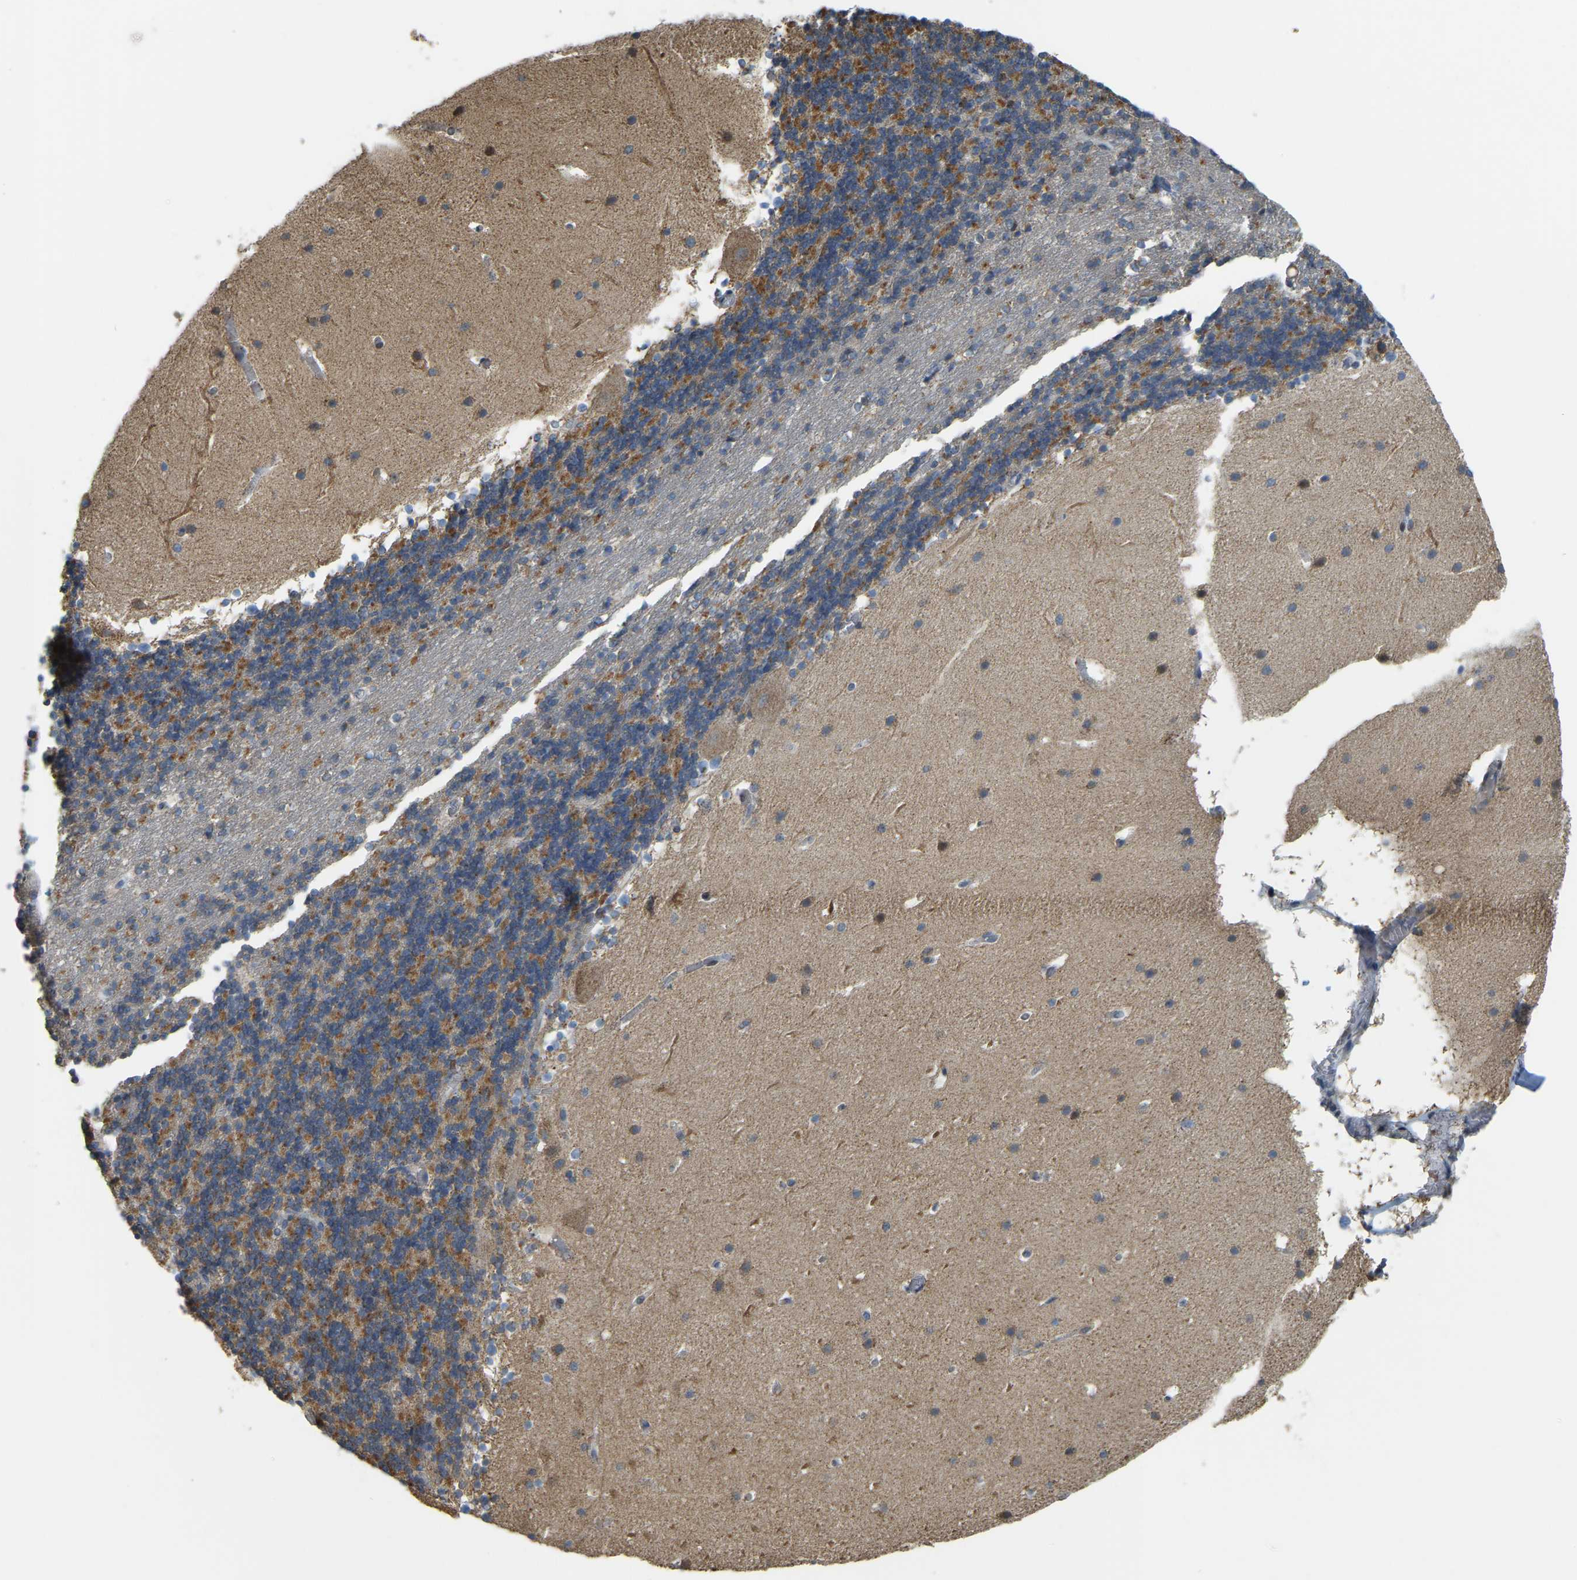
{"staining": {"intensity": "moderate", "quantity": ">75%", "location": "cytoplasmic/membranous"}, "tissue": "cerebellum", "cell_type": "Cells in granular layer", "image_type": "normal", "snomed": [{"axis": "morphology", "description": "Normal tissue, NOS"}, {"axis": "topography", "description": "Cerebellum"}], "caption": "Immunohistochemistry (IHC) (DAB) staining of unremarkable human cerebellum displays moderate cytoplasmic/membranous protein positivity in approximately >75% of cells in granular layer. (brown staining indicates protein expression, while blue staining denotes nuclei).", "gene": "PSMD7", "patient": {"sex": "female", "age": 19}}